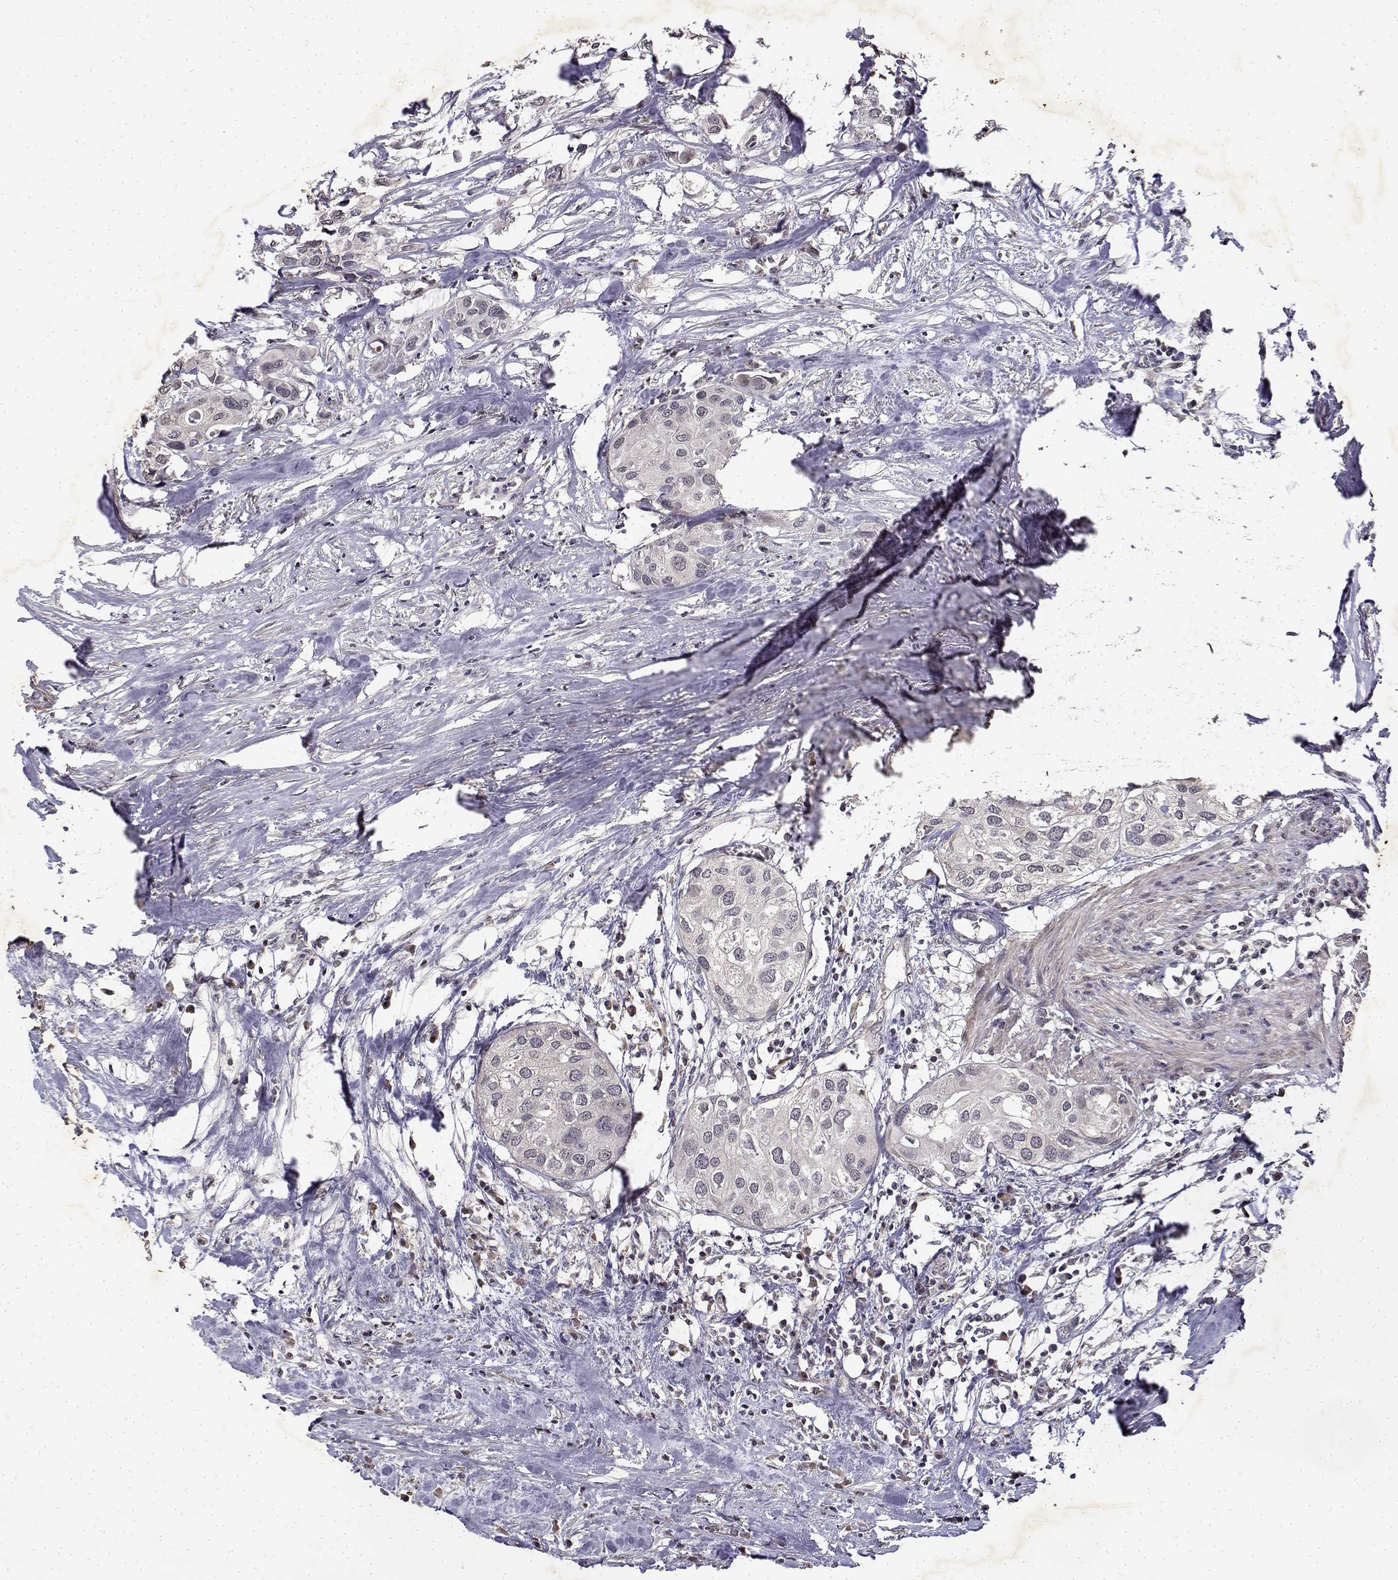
{"staining": {"intensity": "negative", "quantity": "none", "location": "none"}, "tissue": "urothelial cancer", "cell_type": "Tumor cells", "image_type": "cancer", "snomed": [{"axis": "morphology", "description": "Urothelial carcinoma, High grade"}, {"axis": "topography", "description": "Urinary bladder"}], "caption": "High magnification brightfield microscopy of high-grade urothelial carcinoma stained with DAB (3,3'-diaminobenzidine) (brown) and counterstained with hematoxylin (blue): tumor cells show no significant expression.", "gene": "BDNF", "patient": {"sex": "male", "age": 64}}